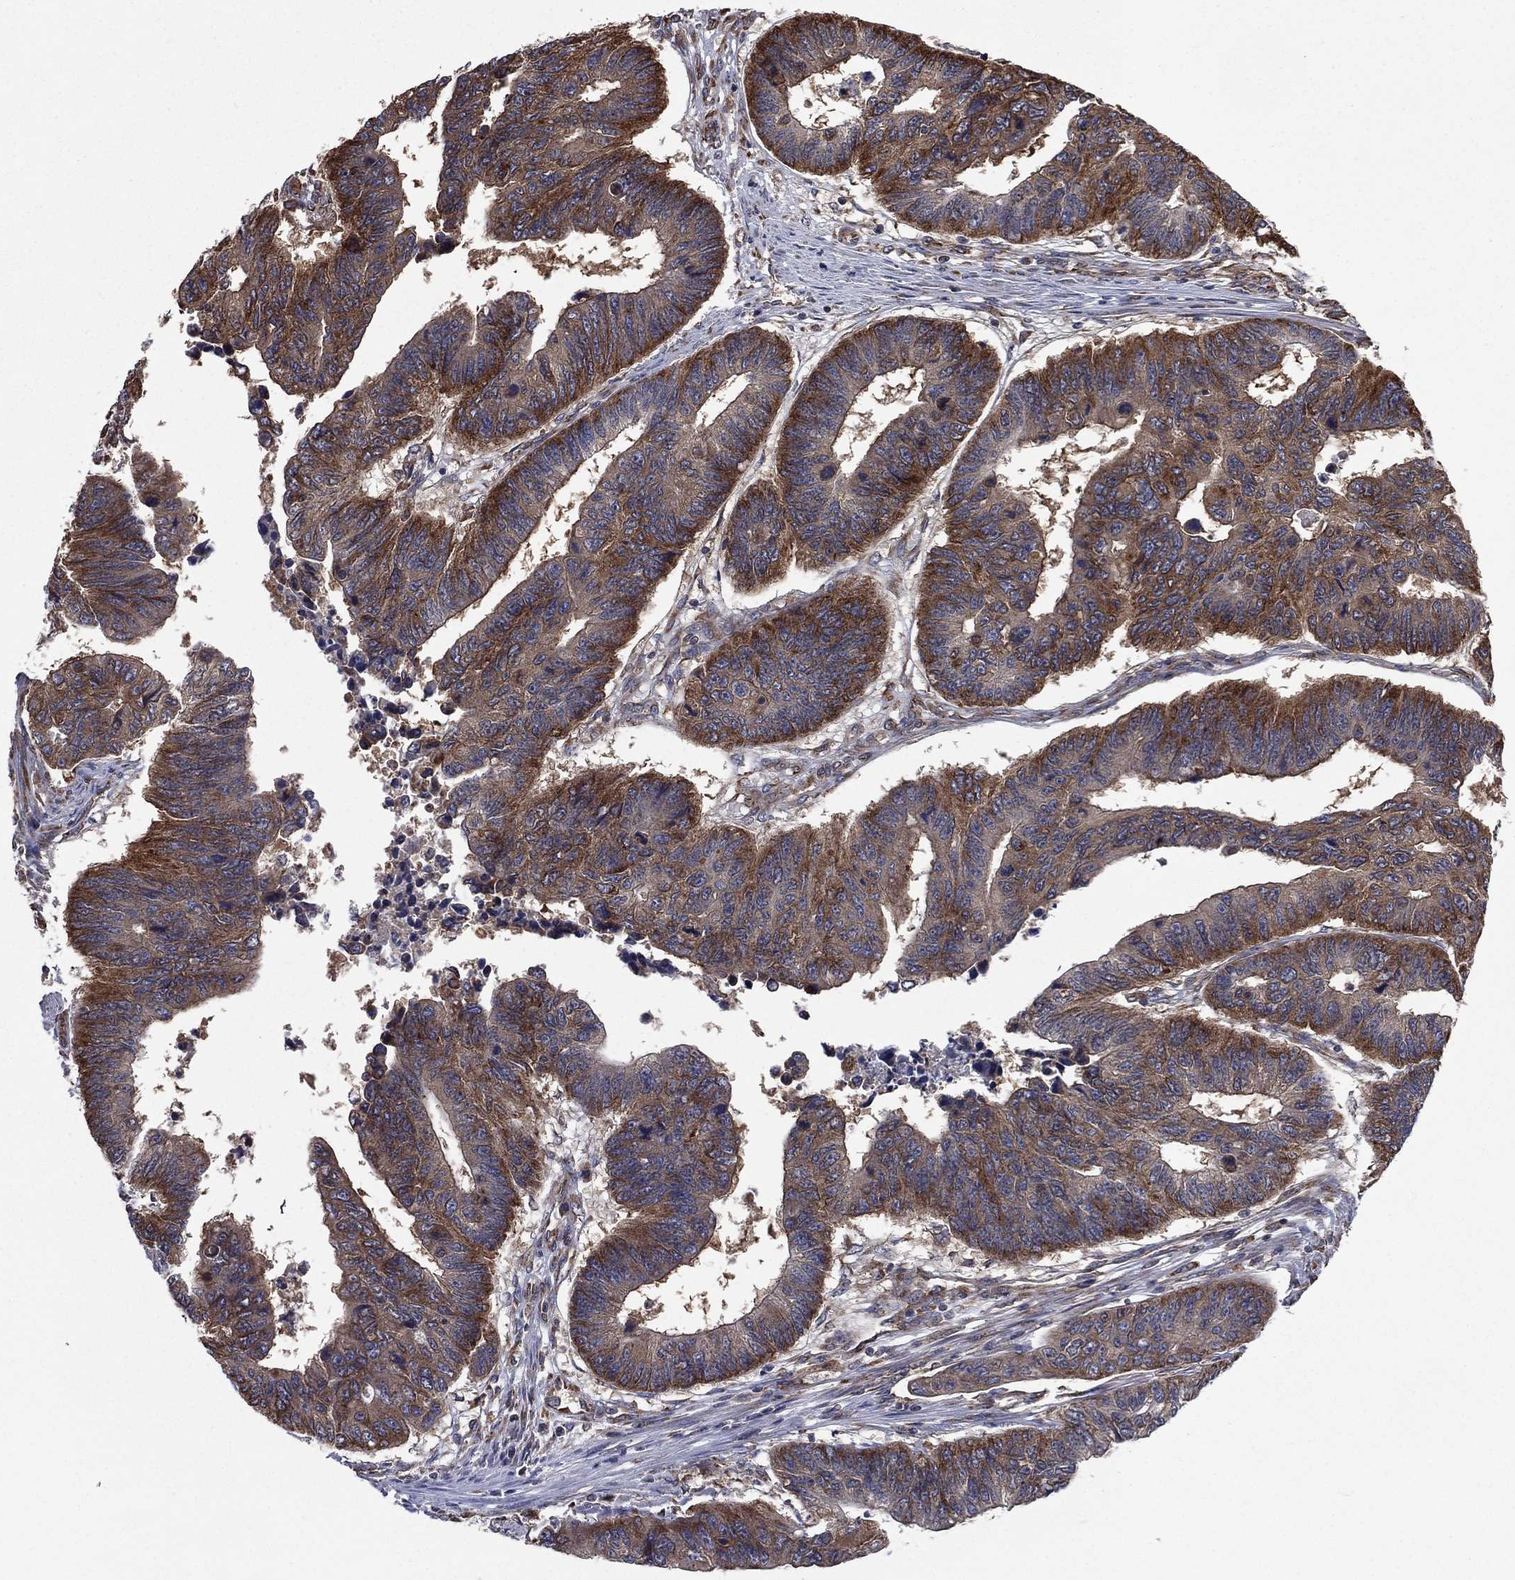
{"staining": {"intensity": "strong", "quantity": "25%-75%", "location": "cytoplasmic/membranous"}, "tissue": "colorectal cancer", "cell_type": "Tumor cells", "image_type": "cancer", "snomed": [{"axis": "morphology", "description": "Adenocarcinoma, NOS"}, {"axis": "topography", "description": "Rectum"}], "caption": "A photomicrograph of colorectal cancer (adenocarcinoma) stained for a protein demonstrates strong cytoplasmic/membranous brown staining in tumor cells.", "gene": "C2orf76", "patient": {"sex": "female", "age": 85}}